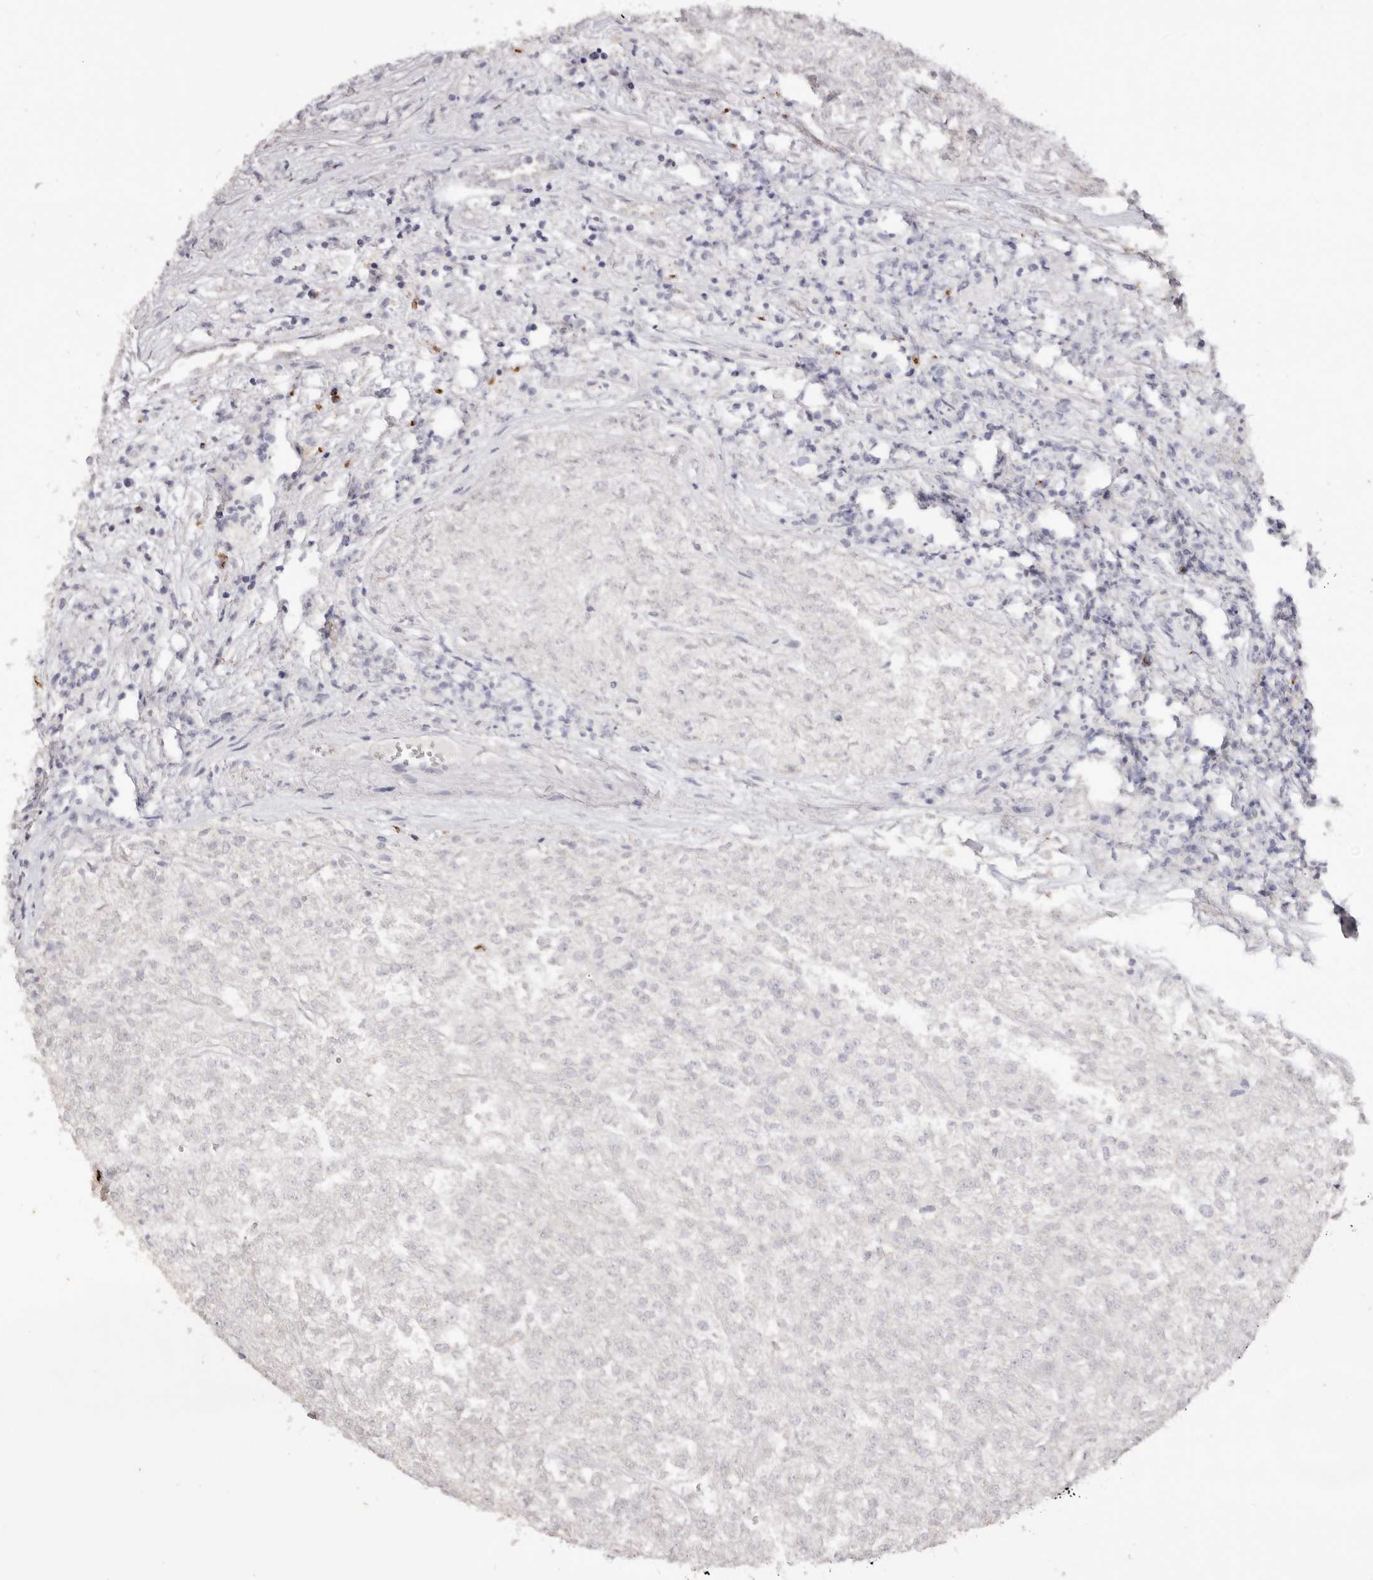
{"staining": {"intensity": "negative", "quantity": "none", "location": "none"}, "tissue": "renal cancer", "cell_type": "Tumor cells", "image_type": "cancer", "snomed": [{"axis": "morphology", "description": "Adenocarcinoma, NOS"}, {"axis": "topography", "description": "Kidney"}], "caption": "Immunohistochemistry (IHC) of human adenocarcinoma (renal) demonstrates no staining in tumor cells. The staining is performed using DAB (3,3'-diaminobenzidine) brown chromogen with nuclei counter-stained in using hematoxylin.", "gene": "LGALS7B", "patient": {"sex": "female", "age": 54}}